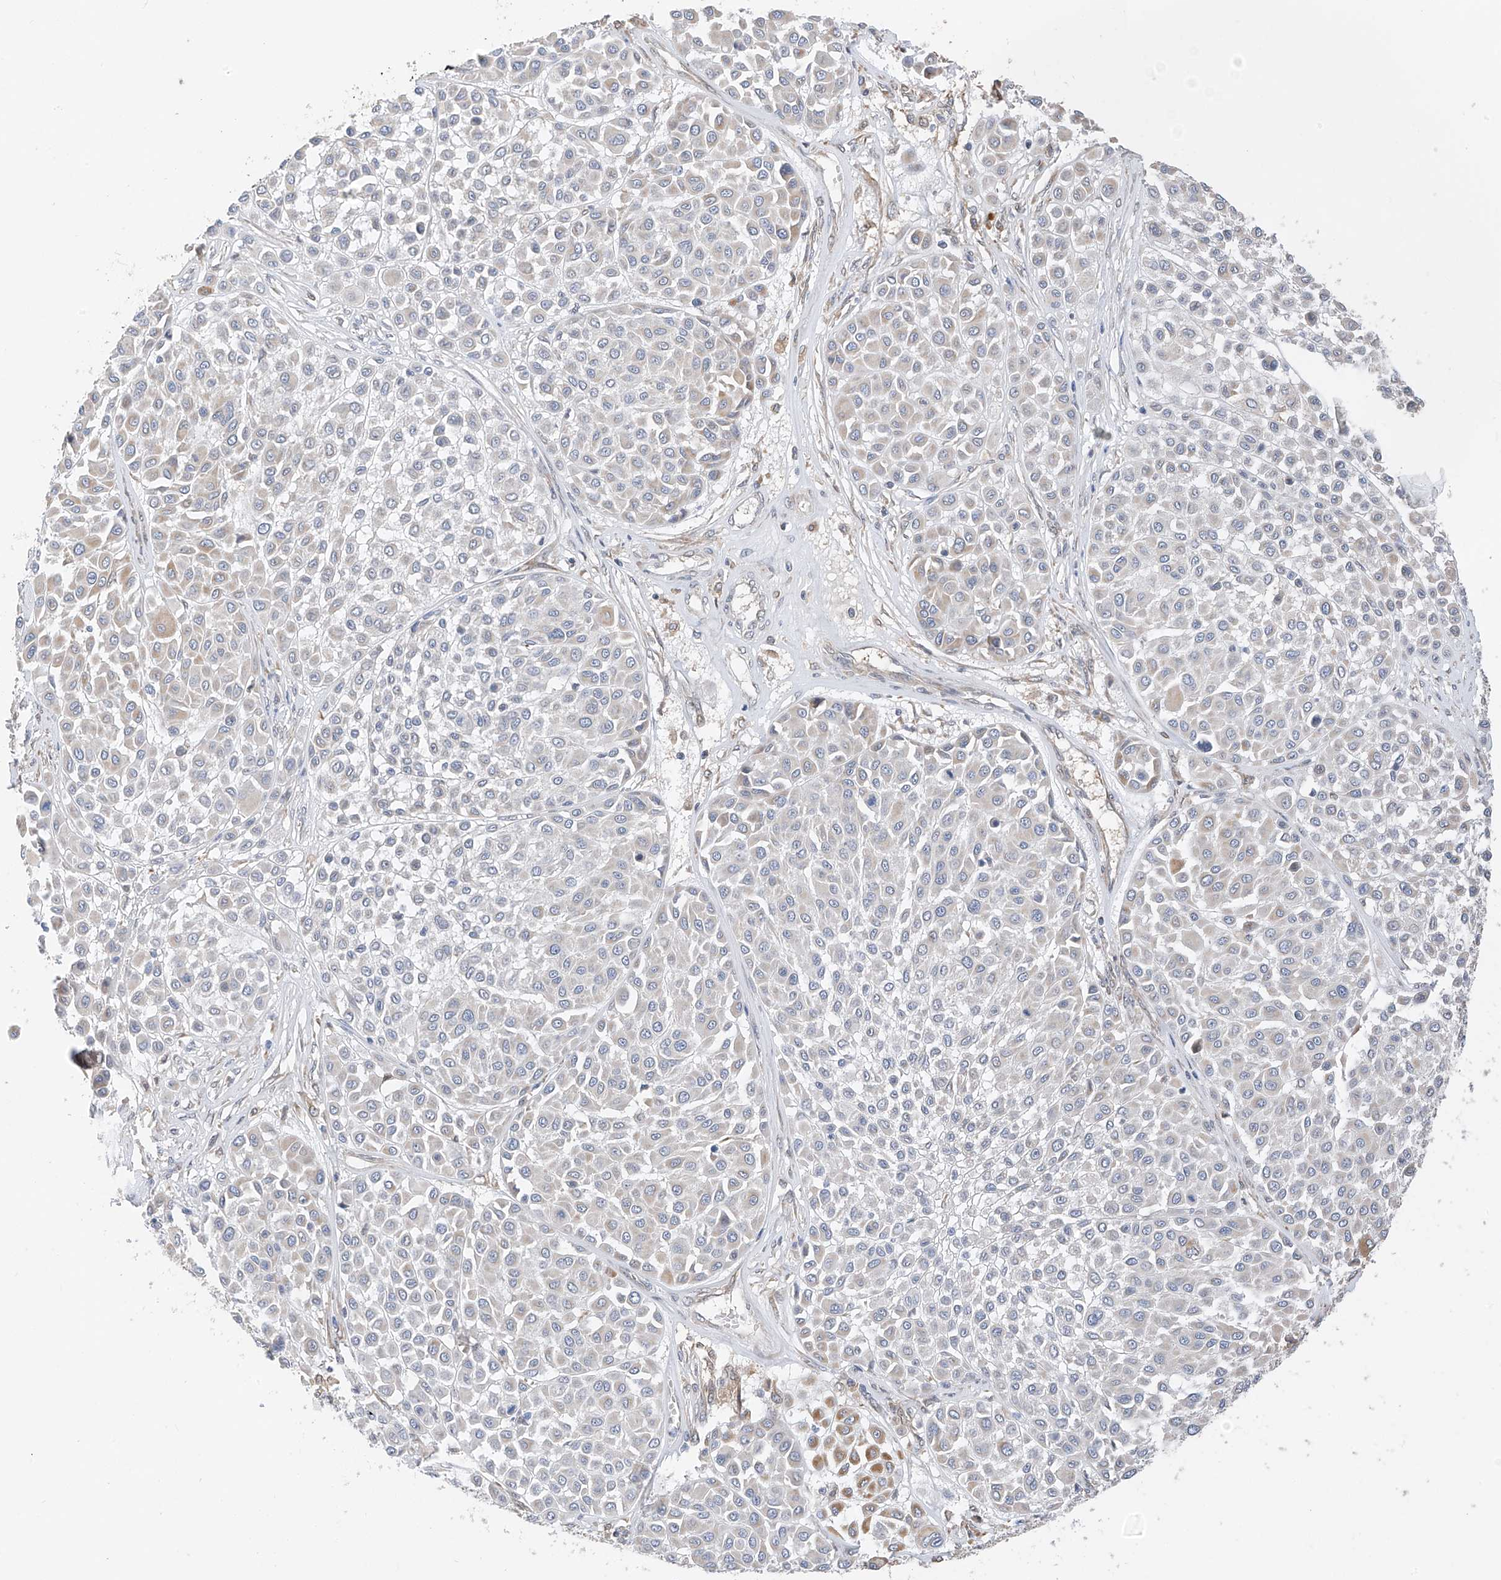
{"staining": {"intensity": "moderate", "quantity": "<25%", "location": "cytoplasmic/membranous"}, "tissue": "melanoma", "cell_type": "Tumor cells", "image_type": "cancer", "snomed": [{"axis": "morphology", "description": "Malignant melanoma, Metastatic site"}, {"axis": "topography", "description": "Soft tissue"}], "caption": "Melanoma stained with DAB immunohistochemistry reveals low levels of moderate cytoplasmic/membranous positivity in approximately <25% of tumor cells.", "gene": "PPA2", "patient": {"sex": "male", "age": 41}}